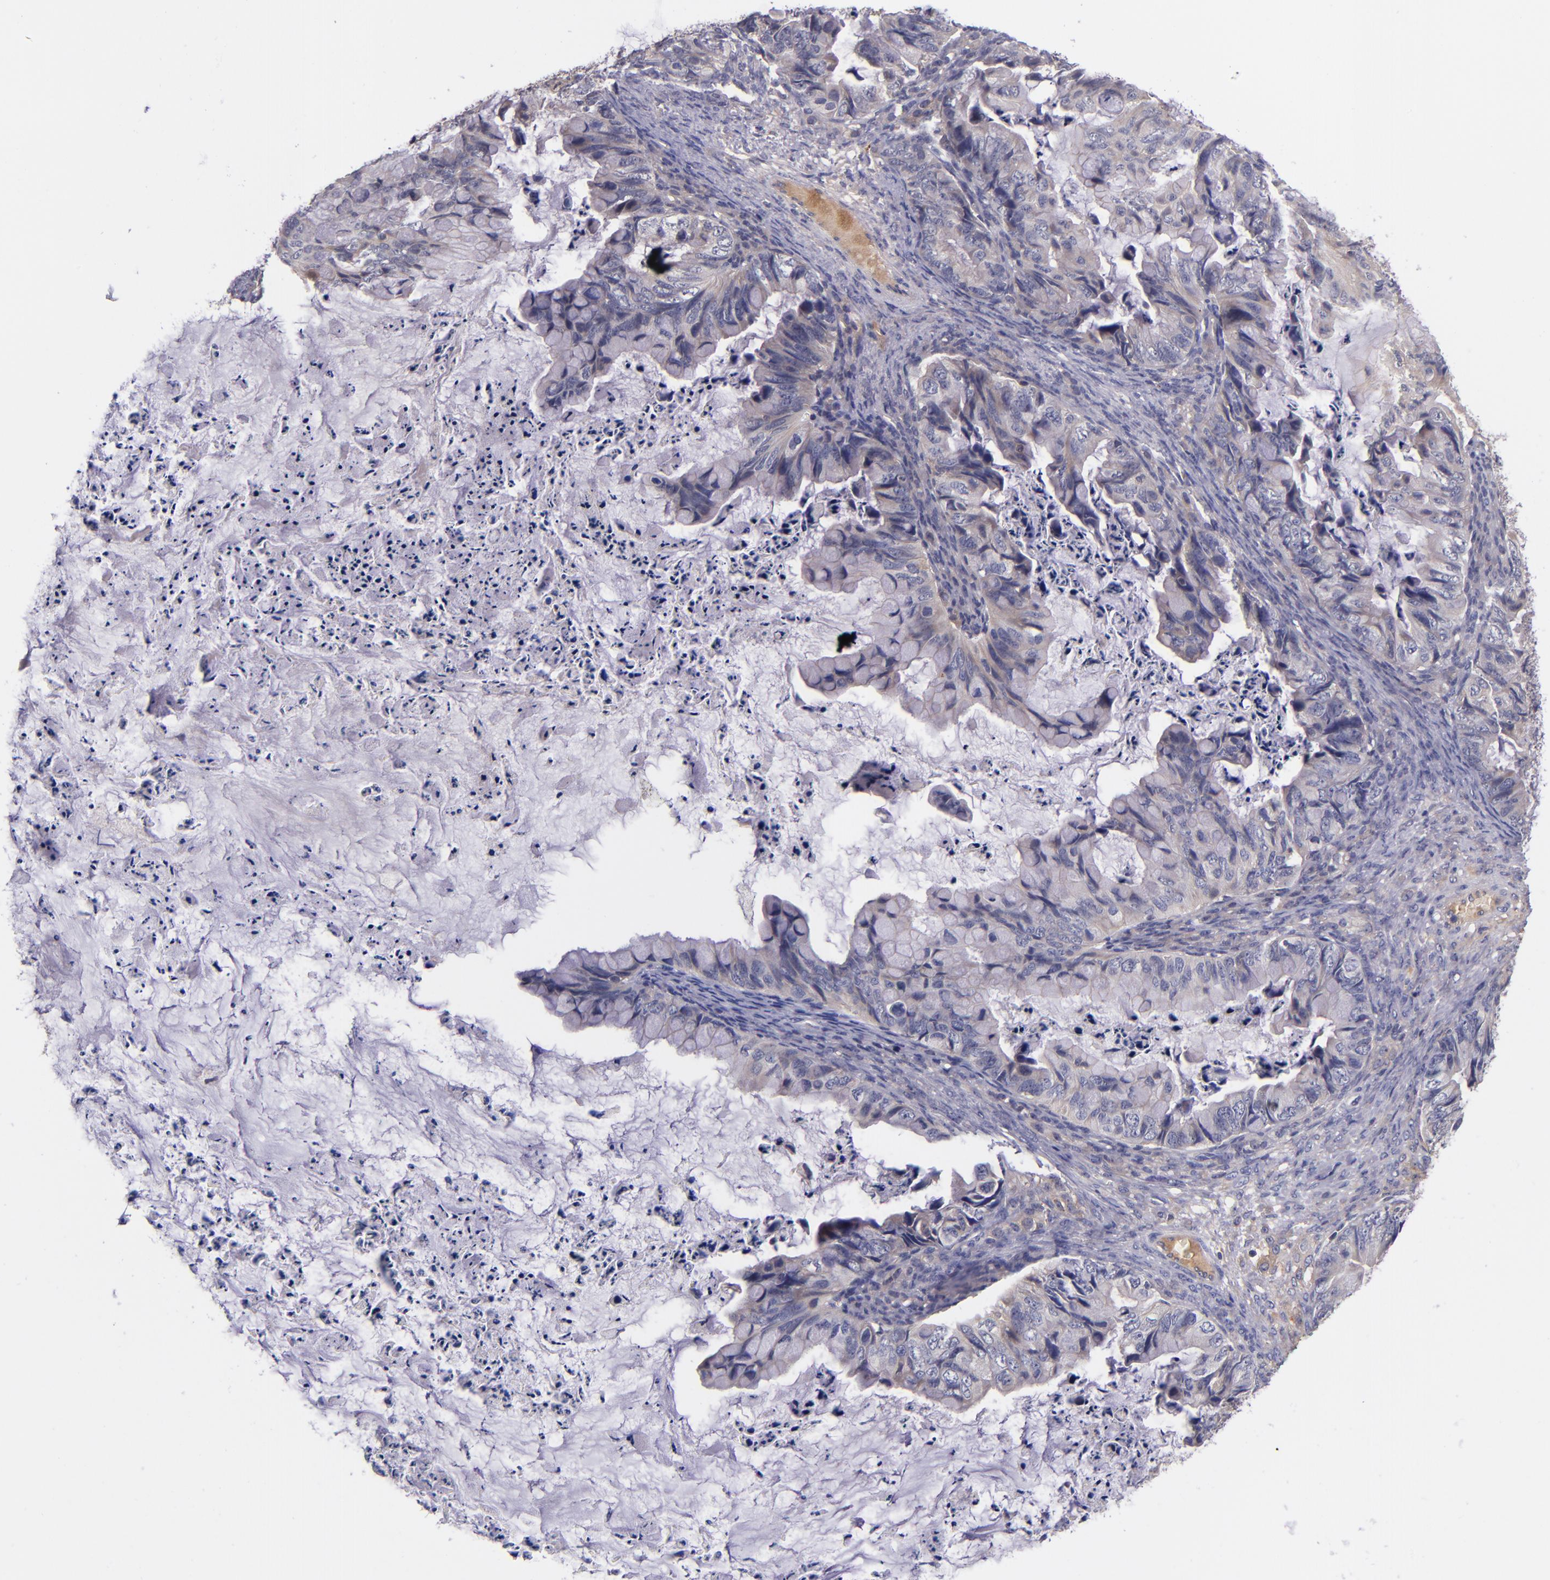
{"staining": {"intensity": "weak", "quantity": ">75%", "location": "cytoplasmic/membranous"}, "tissue": "ovarian cancer", "cell_type": "Tumor cells", "image_type": "cancer", "snomed": [{"axis": "morphology", "description": "Cystadenocarcinoma, mucinous, NOS"}, {"axis": "topography", "description": "Ovary"}], "caption": "IHC of ovarian cancer (mucinous cystadenocarcinoma) demonstrates low levels of weak cytoplasmic/membranous expression in approximately >75% of tumor cells. (DAB (3,3'-diaminobenzidine) = brown stain, brightfield microscopy at high magnification).", "gene": "RBP4", "patient": {"sex": "female", "age": 36}}